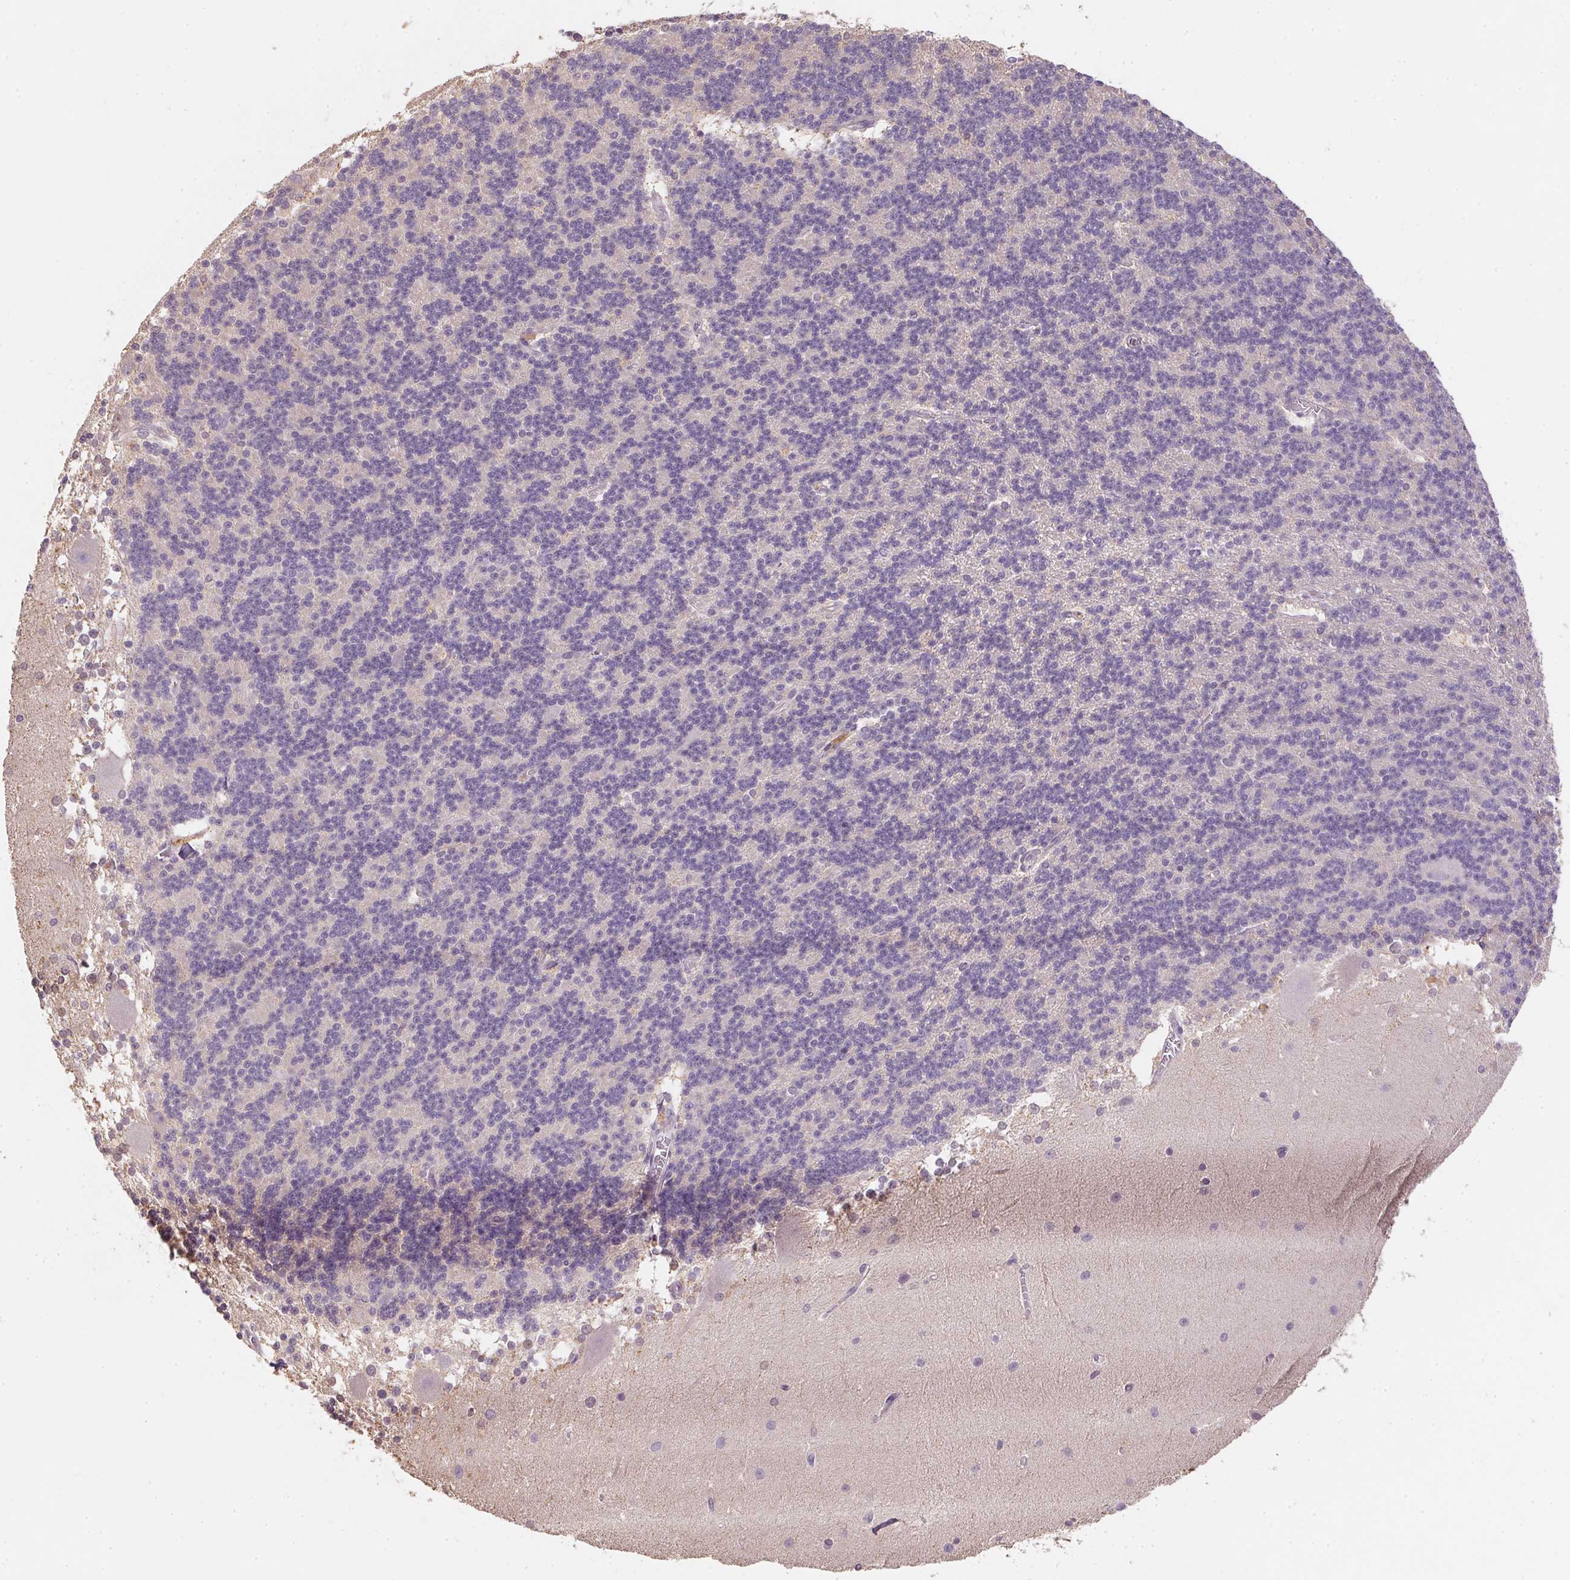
{"staining": {"intensity": "negative", "quantity": "none", "location": "none"}, "tissue": "cerebellum", "cell_type": "Cells in granular layer", "image_type": "normal", "snomed": [{"axis": "morphology", "description": "Normal tissue, NOS"}, {"axis": "topography", "description": "Cerebellum"}], "caption": "High magnification brightfield microscopy of normal cerebellum stained with DAB (3,3'-diaminobenzidine) (brown) and counterstained with hematoxylin (blue): cells in granular layer show no significant staining. Brightfield microscopy of immunohistochemistry stained with DAB (3,3'-diaminobenzidine) (brown) and hematoxylin (blue), captured at high magnification.", "gene": "ALDH8A1", "patient": {"sex": "female", "age": 19}}